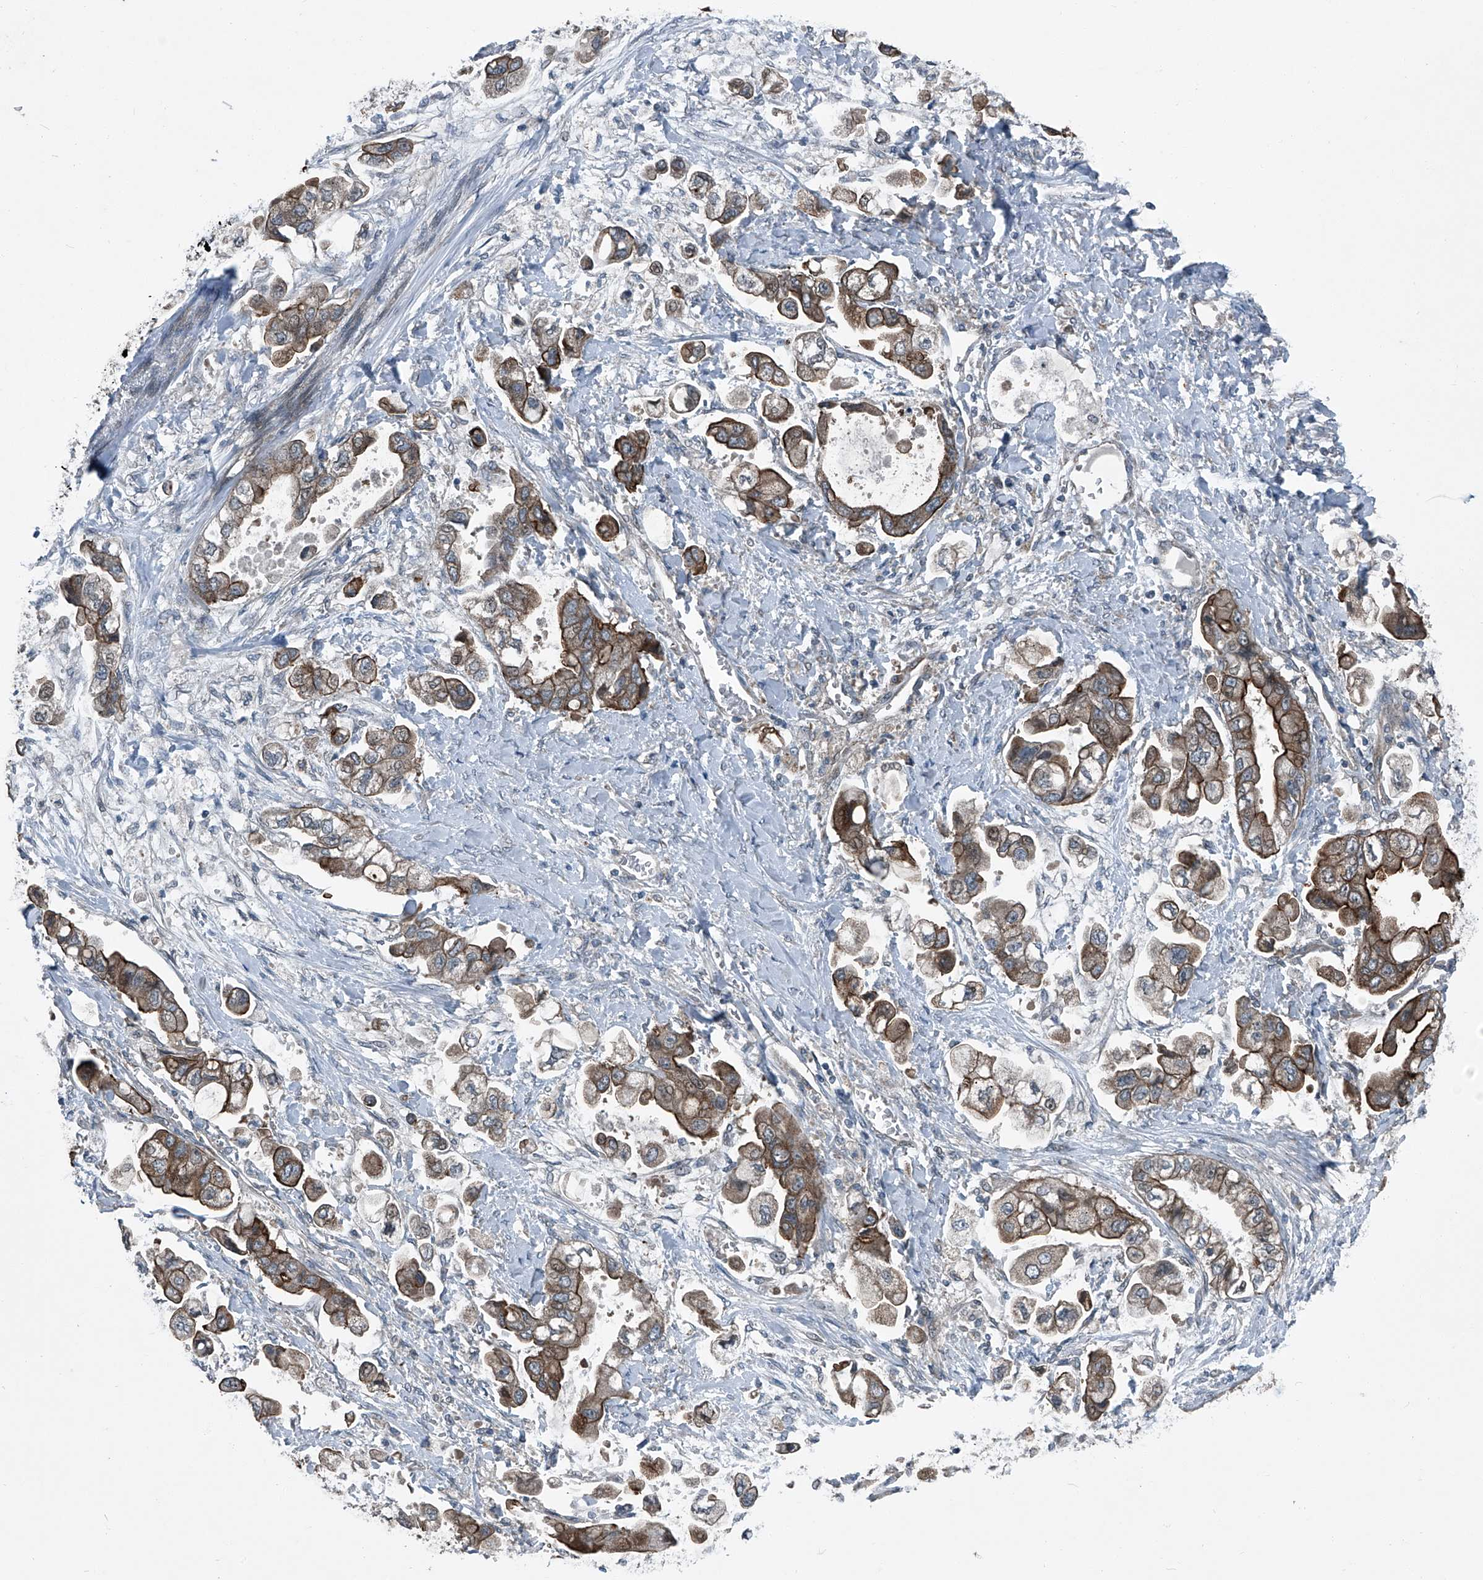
{"staining": {"intensity": "moderate", "quantity": ">75%", "location": "cytoplasmic/membranous"}, "tissue": "stomach cancer", "cell_type": "Tumor cells", "image_type": "cancer", "snomed": [{"axis": "morphology", "description": "Adenocarcinoma, NOS"}, {"axis": "topography", "description": "Stomach"}], "caption": "Tumor cells reveal medium levels of moderate cytoplasmic/membranous staining in about >75% of cells in stomach cancer. The staining is performed using DAB (3,3'-diaminobenzidine) brown chromogen to label protein expression. The nuclei are counter-stained blue using hematoxylin.", "gene": "SENP2", "patient": {"sex": "male", "age": 62}}